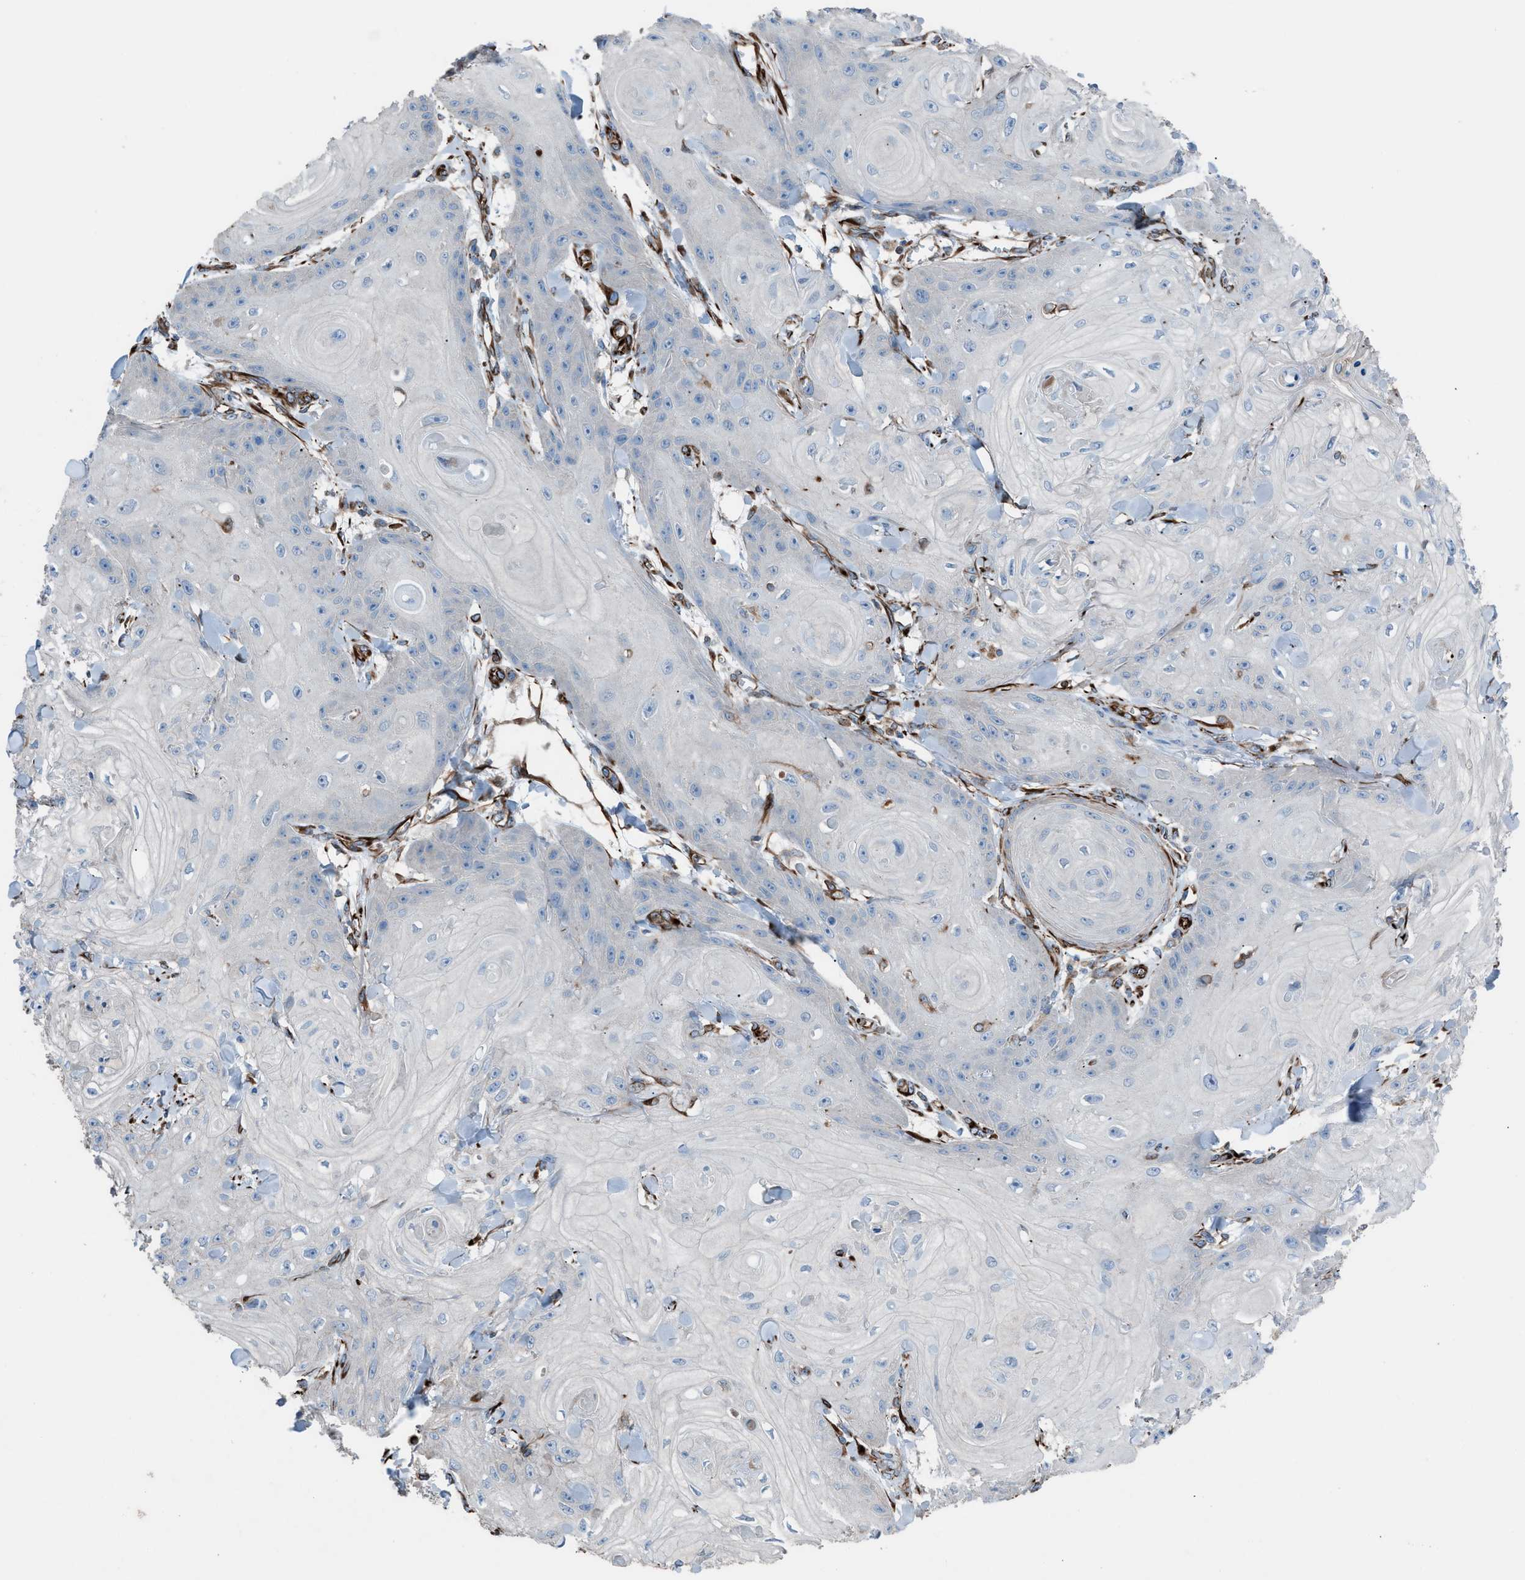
{"staining": {"intensity": "negative", "quantity": "none", "location": "none"}, "tissue": "skin cancer", "cell_type": "Tumor cells", "image_type": "cancer", "snomed": [{"axis": "morphology", "description": "Squamous cell carcinoma, NOS"}, {"axis": "topography", "description": "Skin"}], "caption": "Tumor cells are negative for protein expression in human skin cancer (squamous cell carcinoma). The staining is performed using DAB brown chromogen with nuclei counter-stained in using hematoxylin.", "gene": "CABP7", "patient": {"sex": "male", "age": 74}}